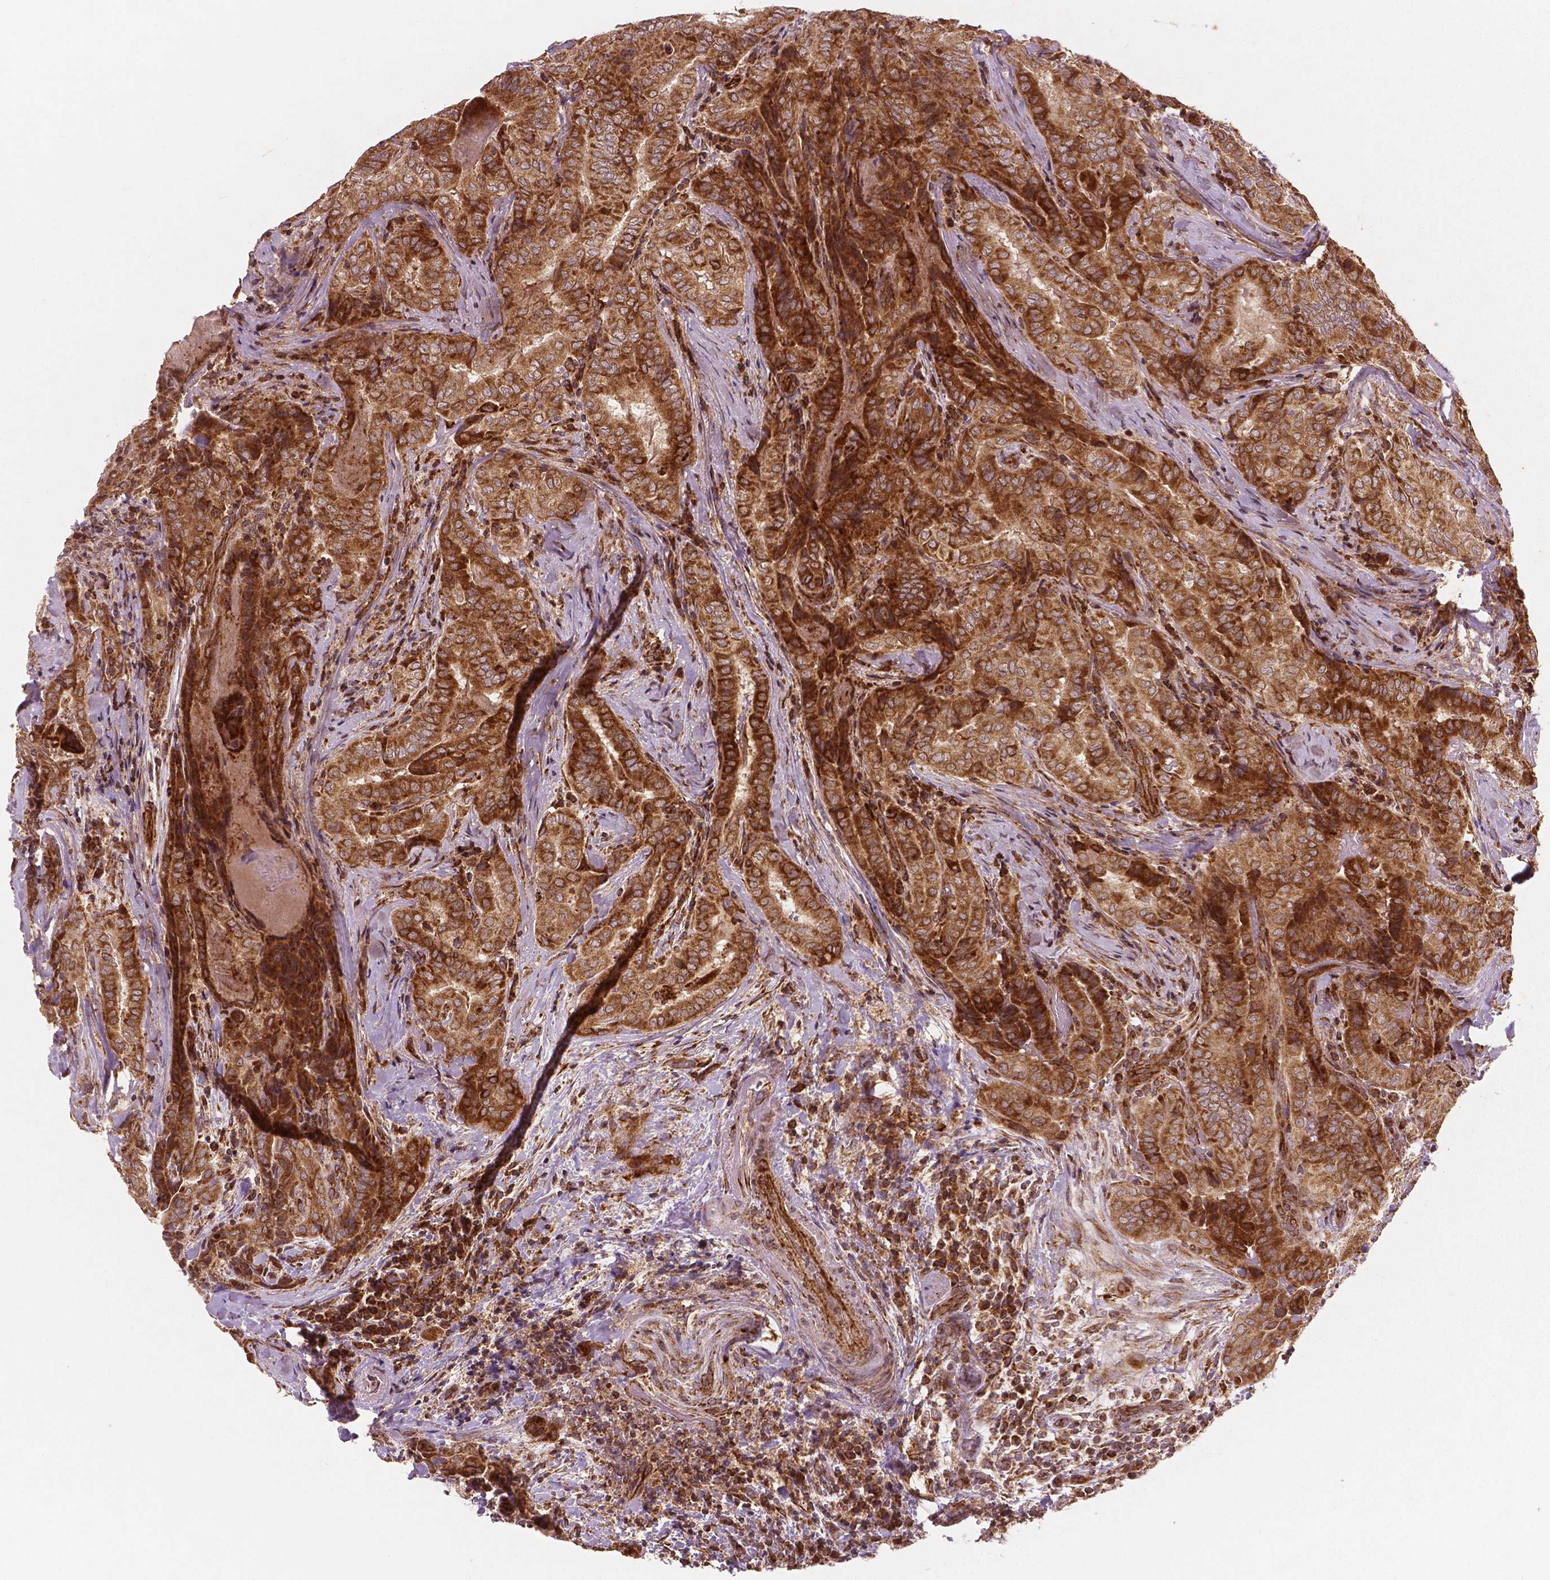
{"staining": {"intensity": "strong", "quantity": ">75%", "location": "cytoplasmic/membranous"}, "tissue": "thyroid cancer", "cell_type": "Tumor cells", "image_type": "cancer", "snomed": [{"axis": "morphology", "description": "Papillary adenocarcinoma, NOS"}, {"axis": "topography", "description": "Thyroid gland"}], "caption": "There is high levels of strong cytoplasmic/membranous staining in tumor cells of thyroid cancer, as demonstrated by immunohistochemical staining (brown color).", "gene": "PGAM5", "patient": {"sex": "female", "age": 61}}